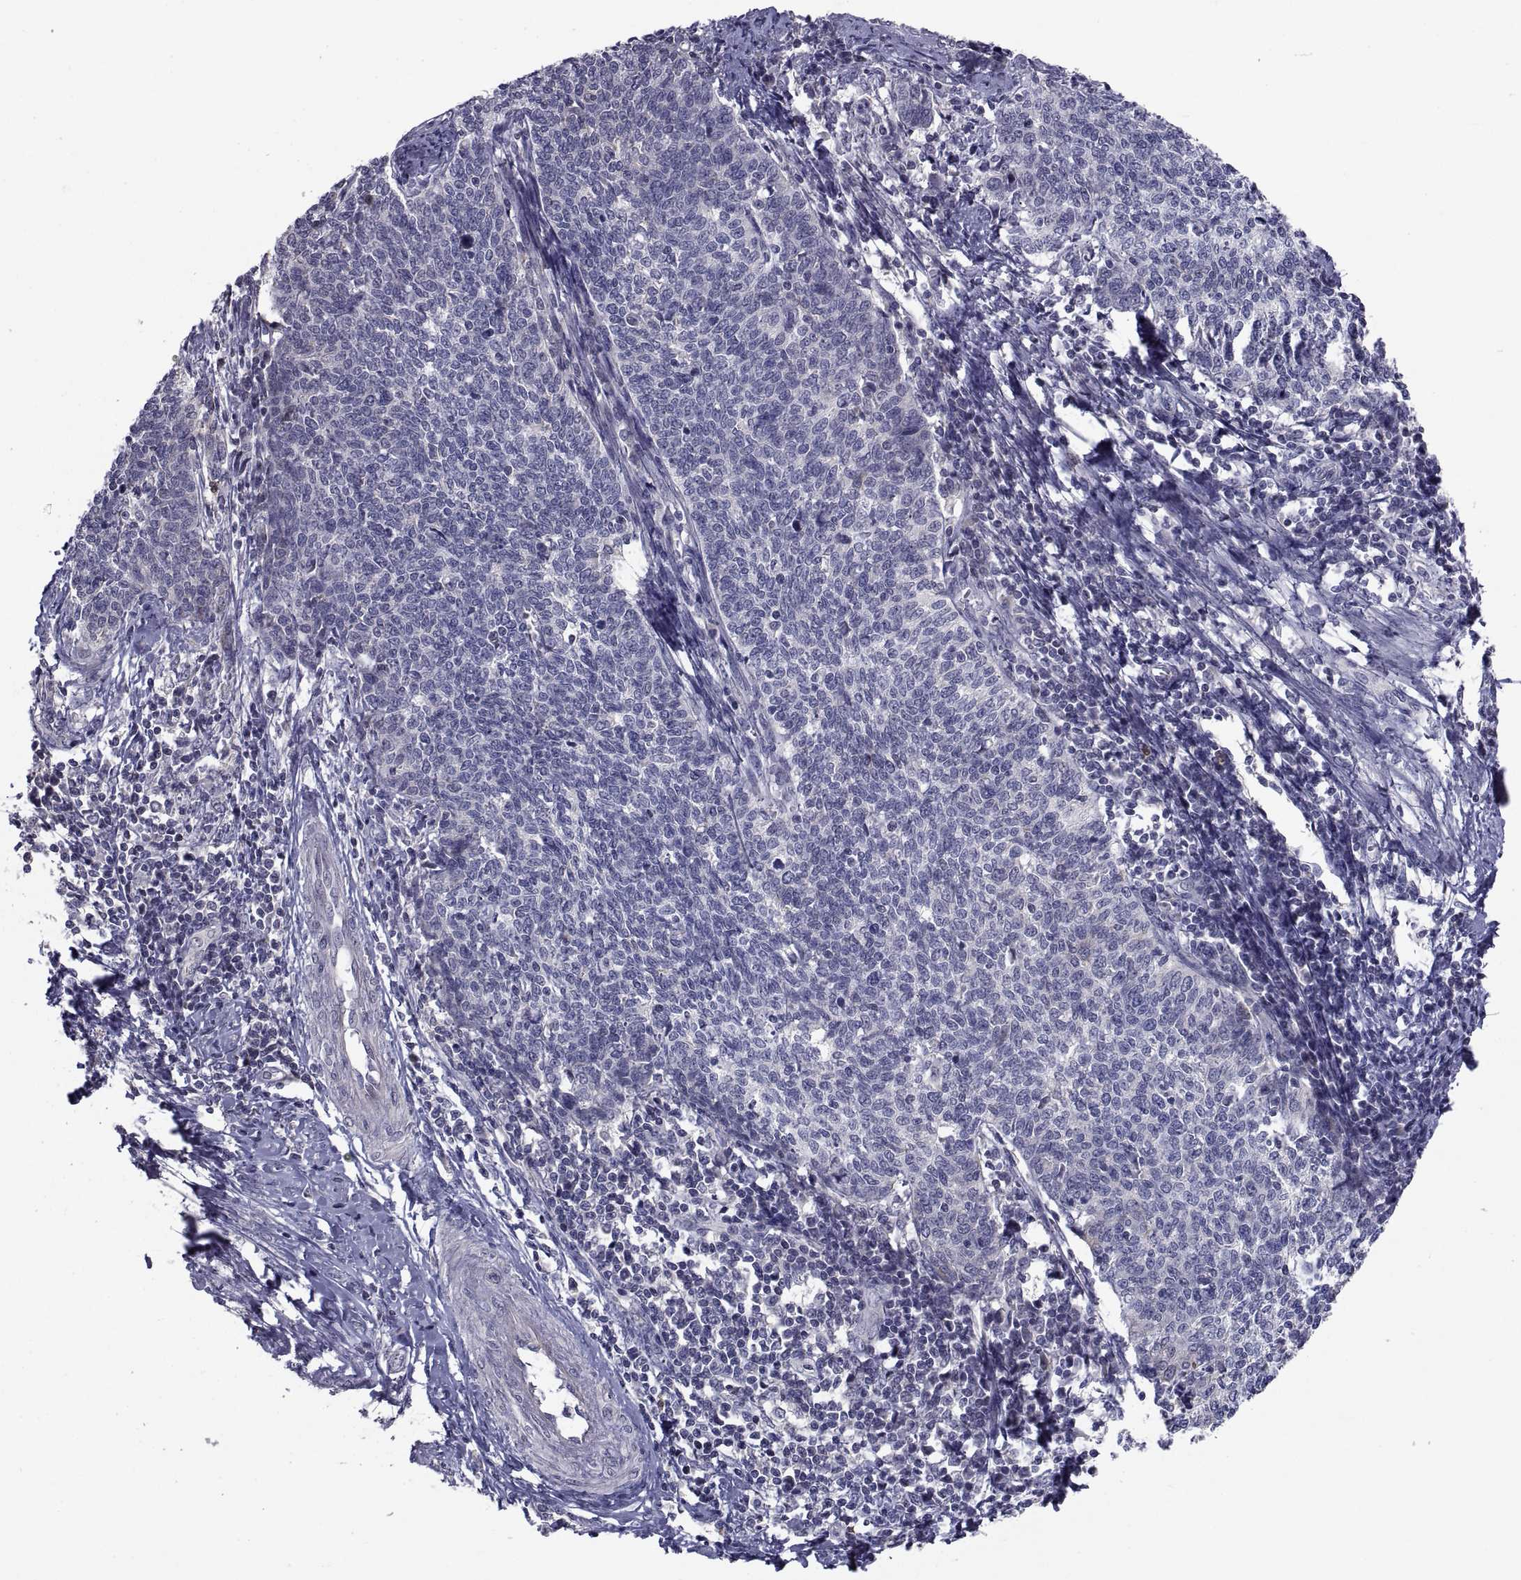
{"staining": {"intensity": "moderate", "quantity": "<25%", "location": "cytoplasmic/membranous"}, "tissue": "cervical cancer", "cell_type": "Tumor cells", "image_type": "cancer", "snomed": [{"axis": "morphology", "description": "Squamous cell carcinoma, NOS"}, {"axis": "topography", "description": "Cervix"}], "caption": "Cervical cancer was stained to show a protein in brown. There is low levels of moderate cytoplasmic/membranous expression in about <25% of tumor cells. Using DAB (3,3'-diaminobenzidine) (brown) and hematoxylin (blue) stains, captured at high magnification using brightfield microscopy.", "gene": "NPTX2", "patient": {"sex": "female", "age": 39}}